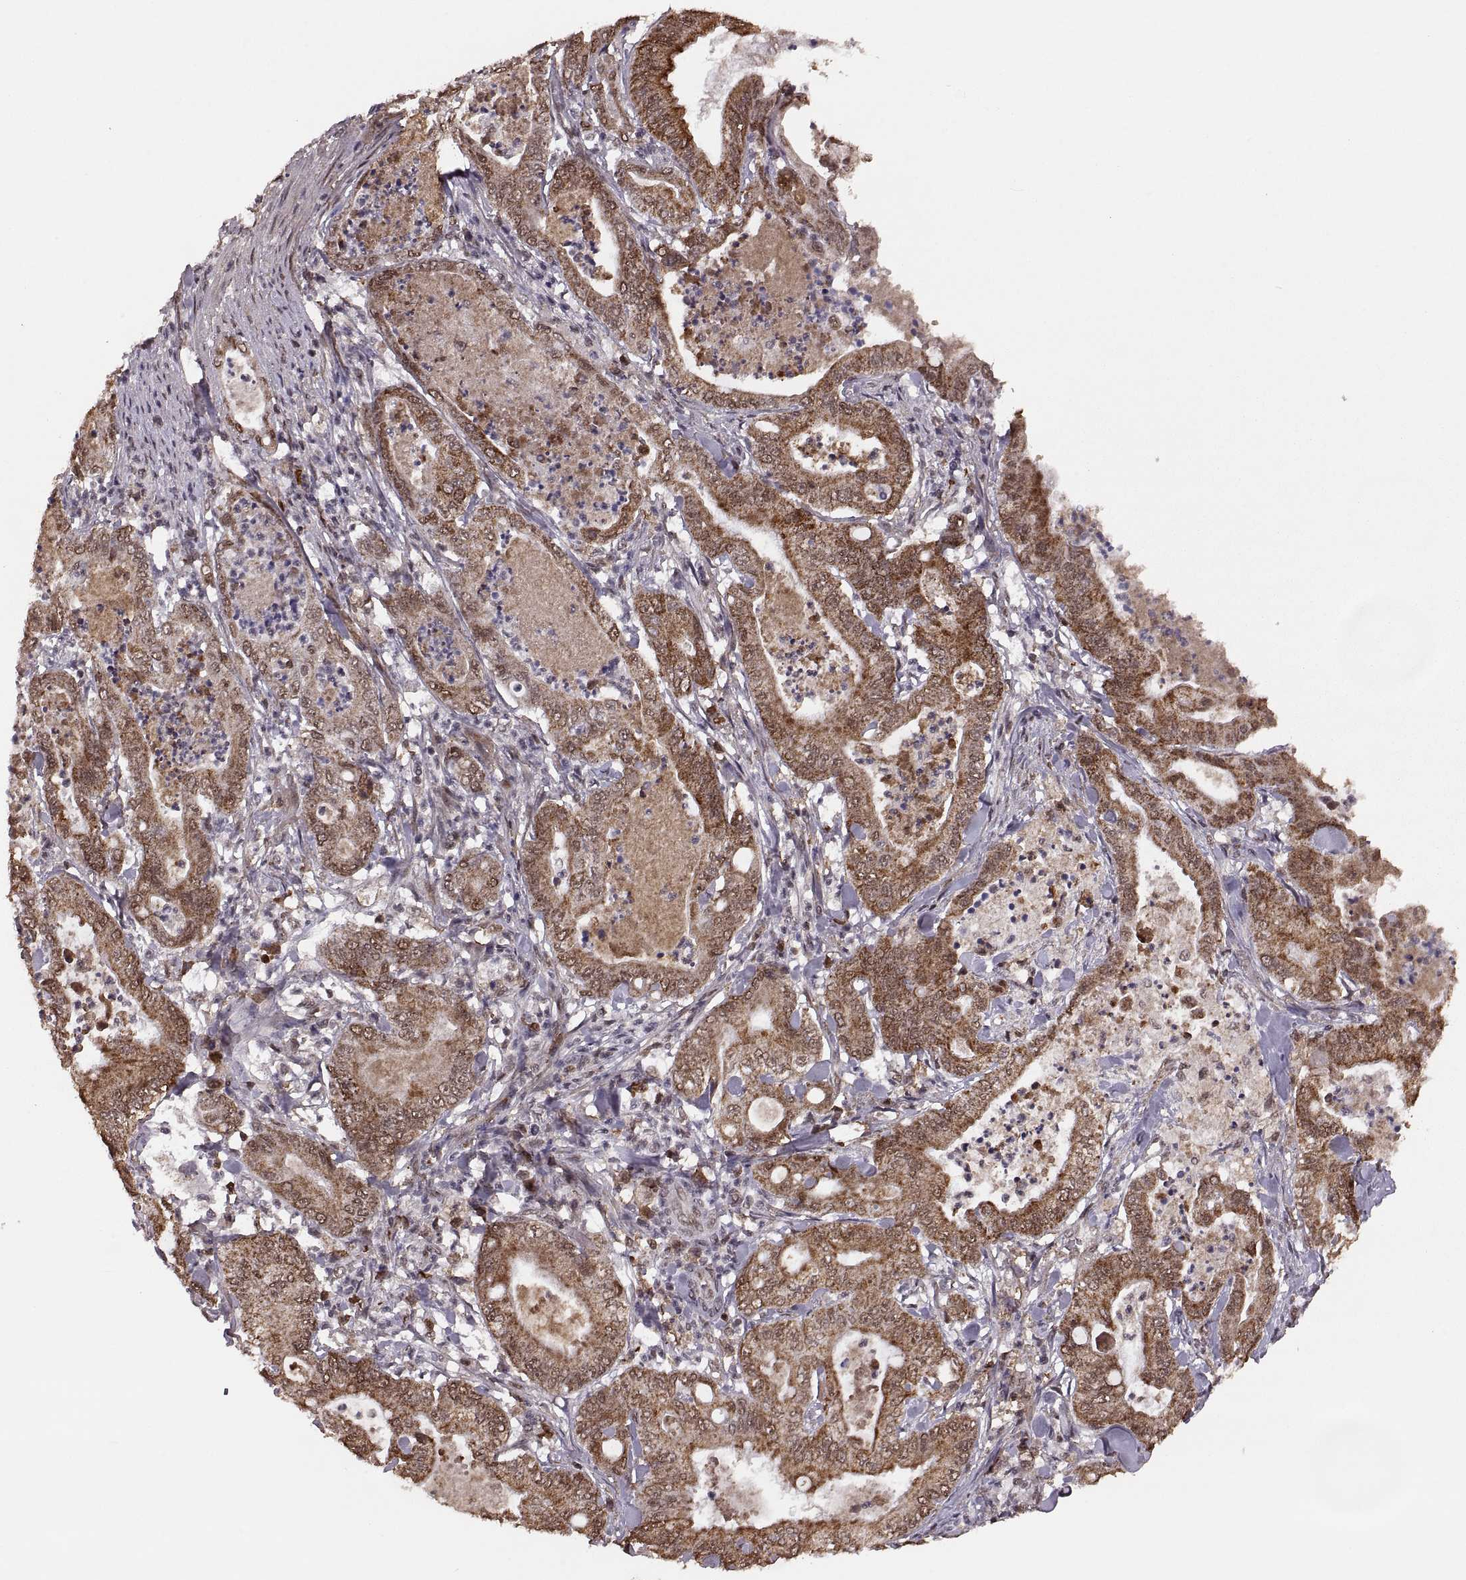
{"staining": {"intensity": "moderate", "quantity": "25%-75%", "location": "cytoplasmic/membranous"}, "tissue": "pancreatic cancer", "cell_type": "Tumor cells", "image_type": "cancer", "snomed": [{"axis": "morphology", "description": "Adenocarcinoma, NOS"}, {"axis": "topography", "description": "Pancreas"}], "caption": "Protein staining of pancreatic cancer tissue displays moderate cytoplasmic/membranous positivity in about 25%-75% of tumor cells.", "gene": "RFT1", "patient": {"sex": "male", "age": 71}}